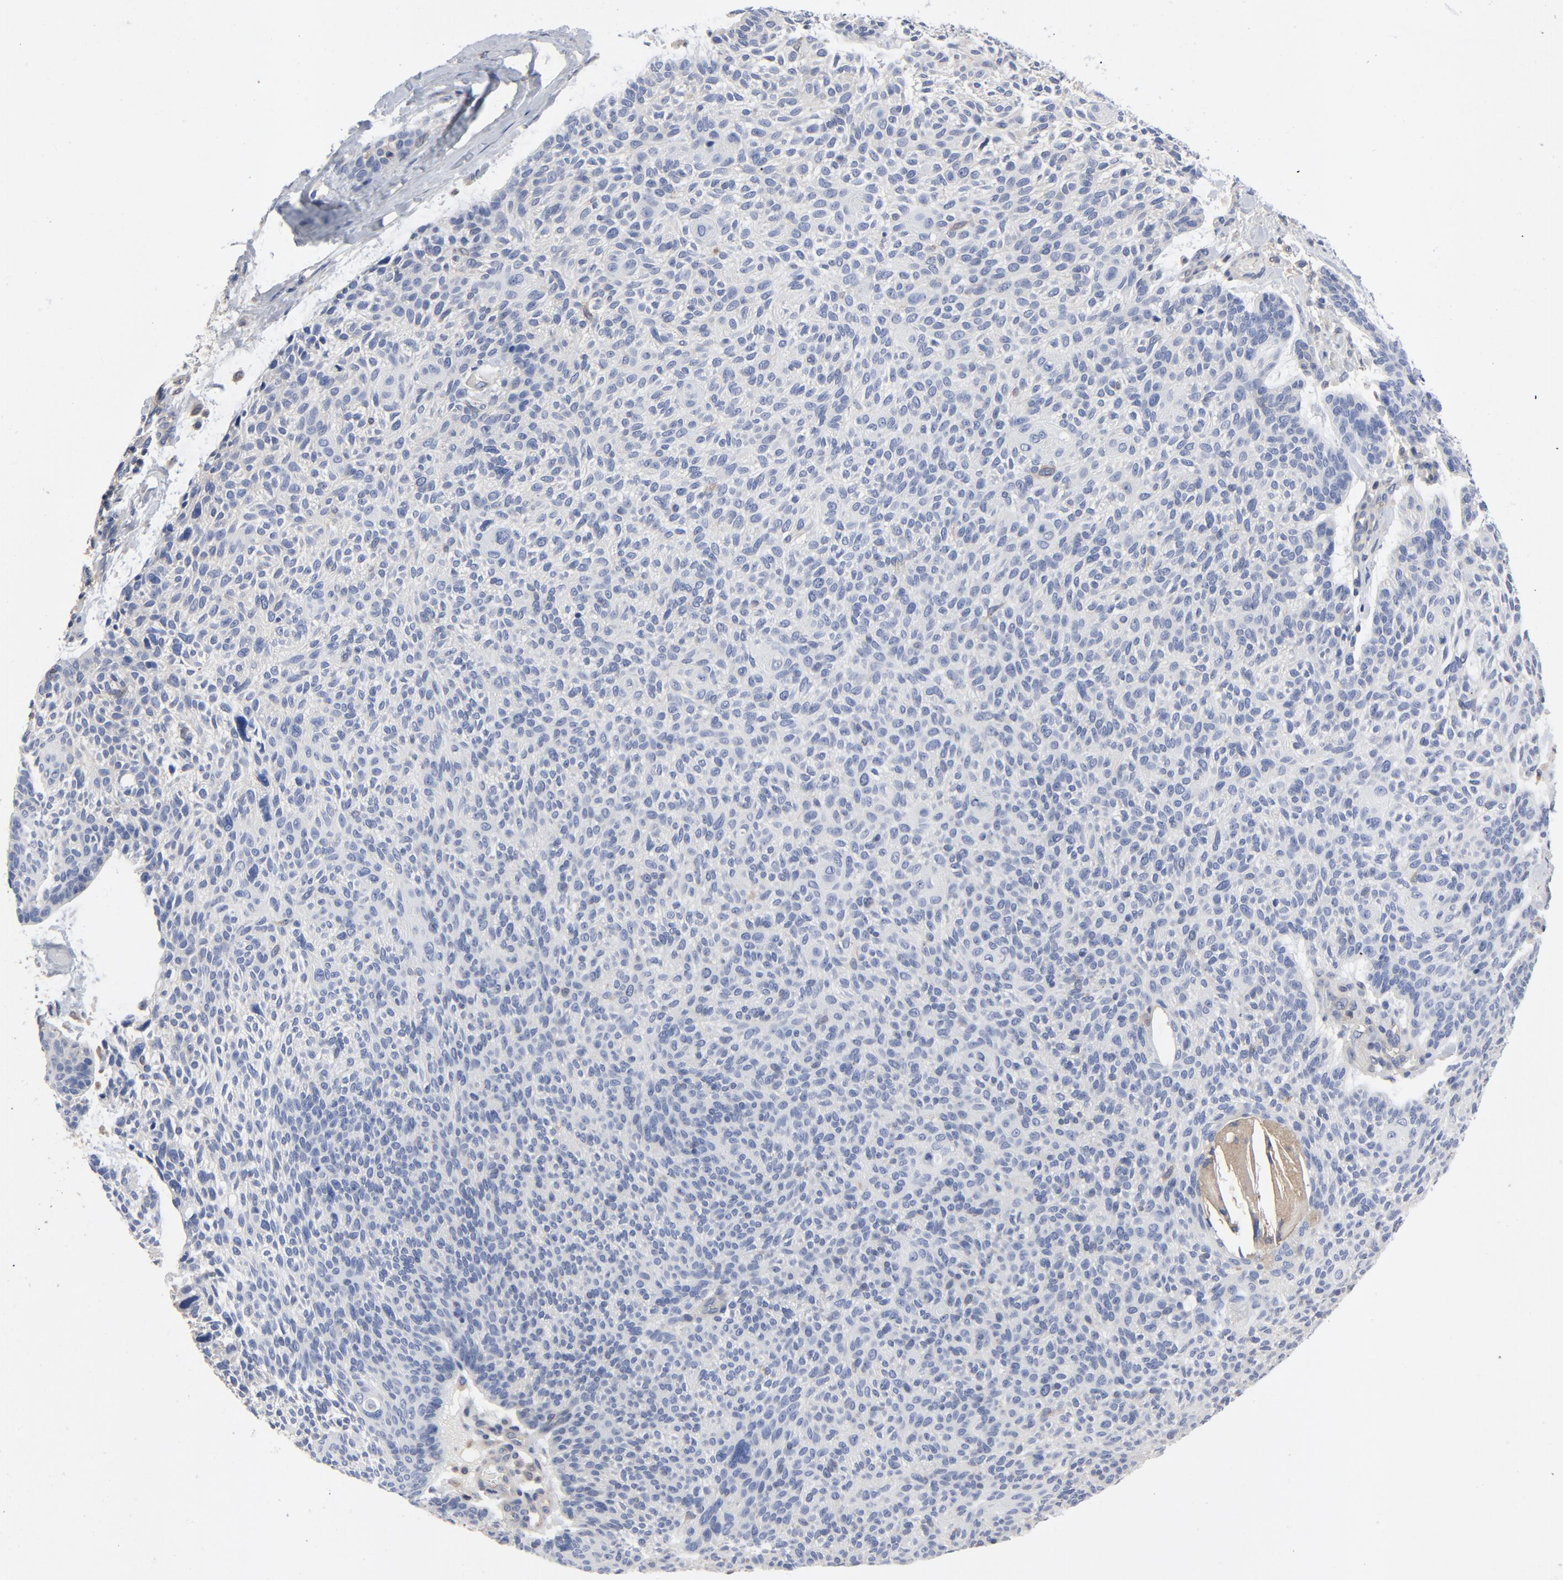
{"staining": {"intensity": "negative", "quantity": "none", "location": "none"}, "tissue": "skin cancer", "cell_type": "Tumor cells", "image_type": "cancer", "snomed": [{"axis": "morphology", "description": "Normal tissue, NOS"}, {"axis": "morphology", "description": "Basal cell carcinoma"}, {"axis": "topography", "description": "Skin"}], "caption": "This is an IHC photomicrograph of skin cancer (basal cell carcinoma). There is no staining in tumor cells.", "gene": "DYNLT3", "patient": {"sex": "female", "age": 70}}